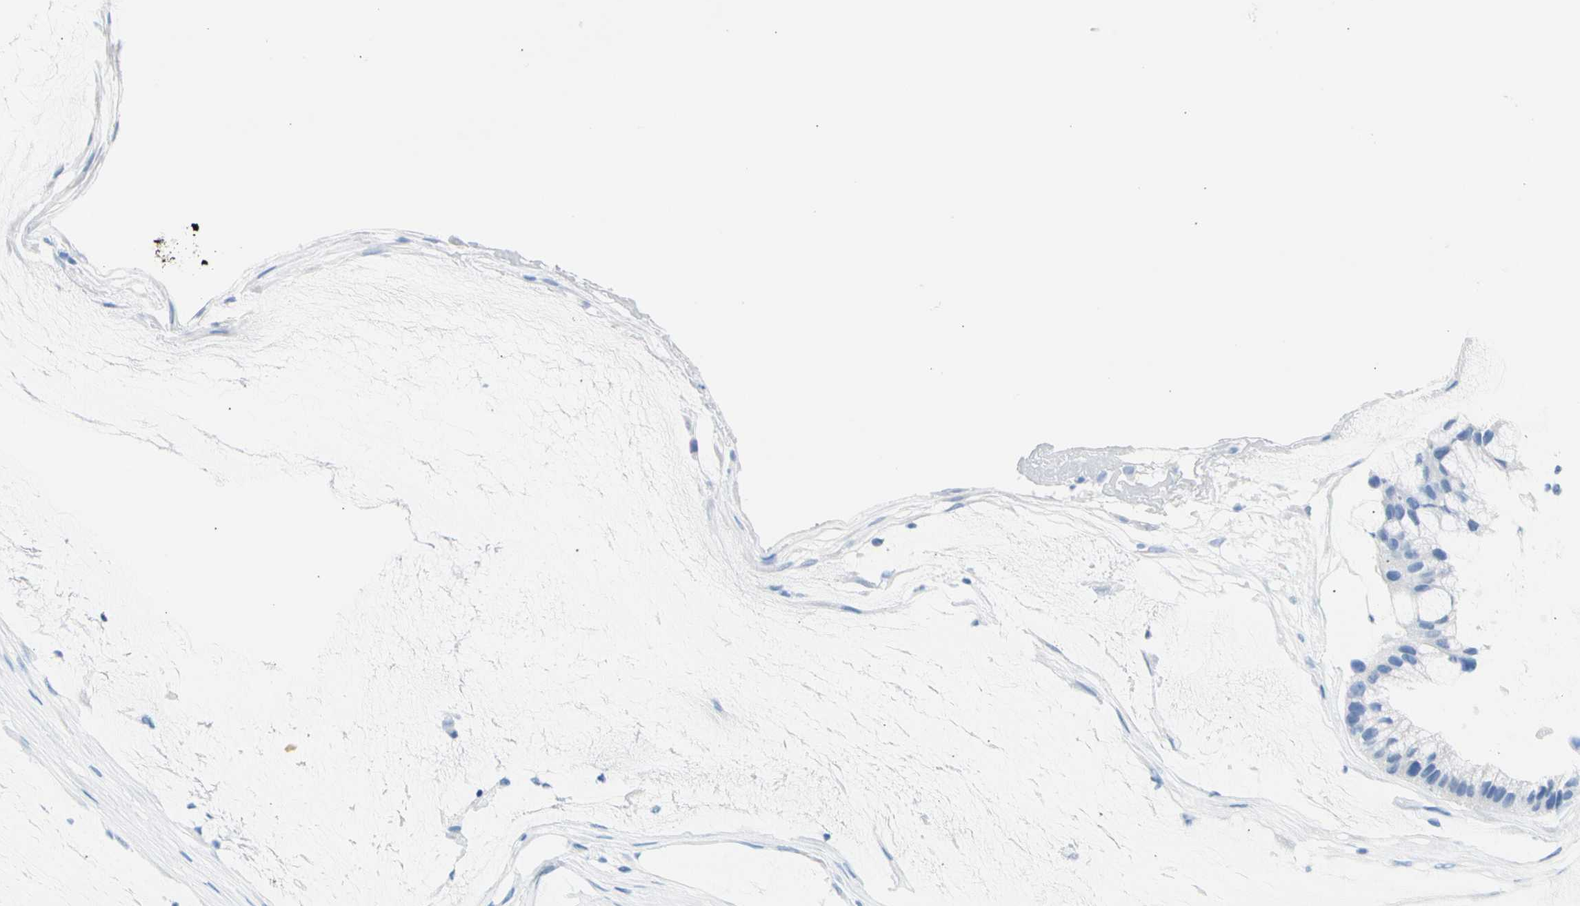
{"staining": {"intensity": "negative", "quantity": "none", "location": "none"}, "tissue": "ovarian cancer", "cell_type": "Tumor cells", "image_type": "cancer", "snomed": [{"axis": "morphology", "description": "Cystadenocarcinoma, mucinous, NOS"}, {"axis": "topography", "description": "Ovary"}], "caption": "This is an immunohistochemistry photomicrograph of mucinous cystadenocarcinoma (ovarian). There is no staining in tumor cells.", "gene": "CEL", "patient": {"sex": "female", "age": 39}}